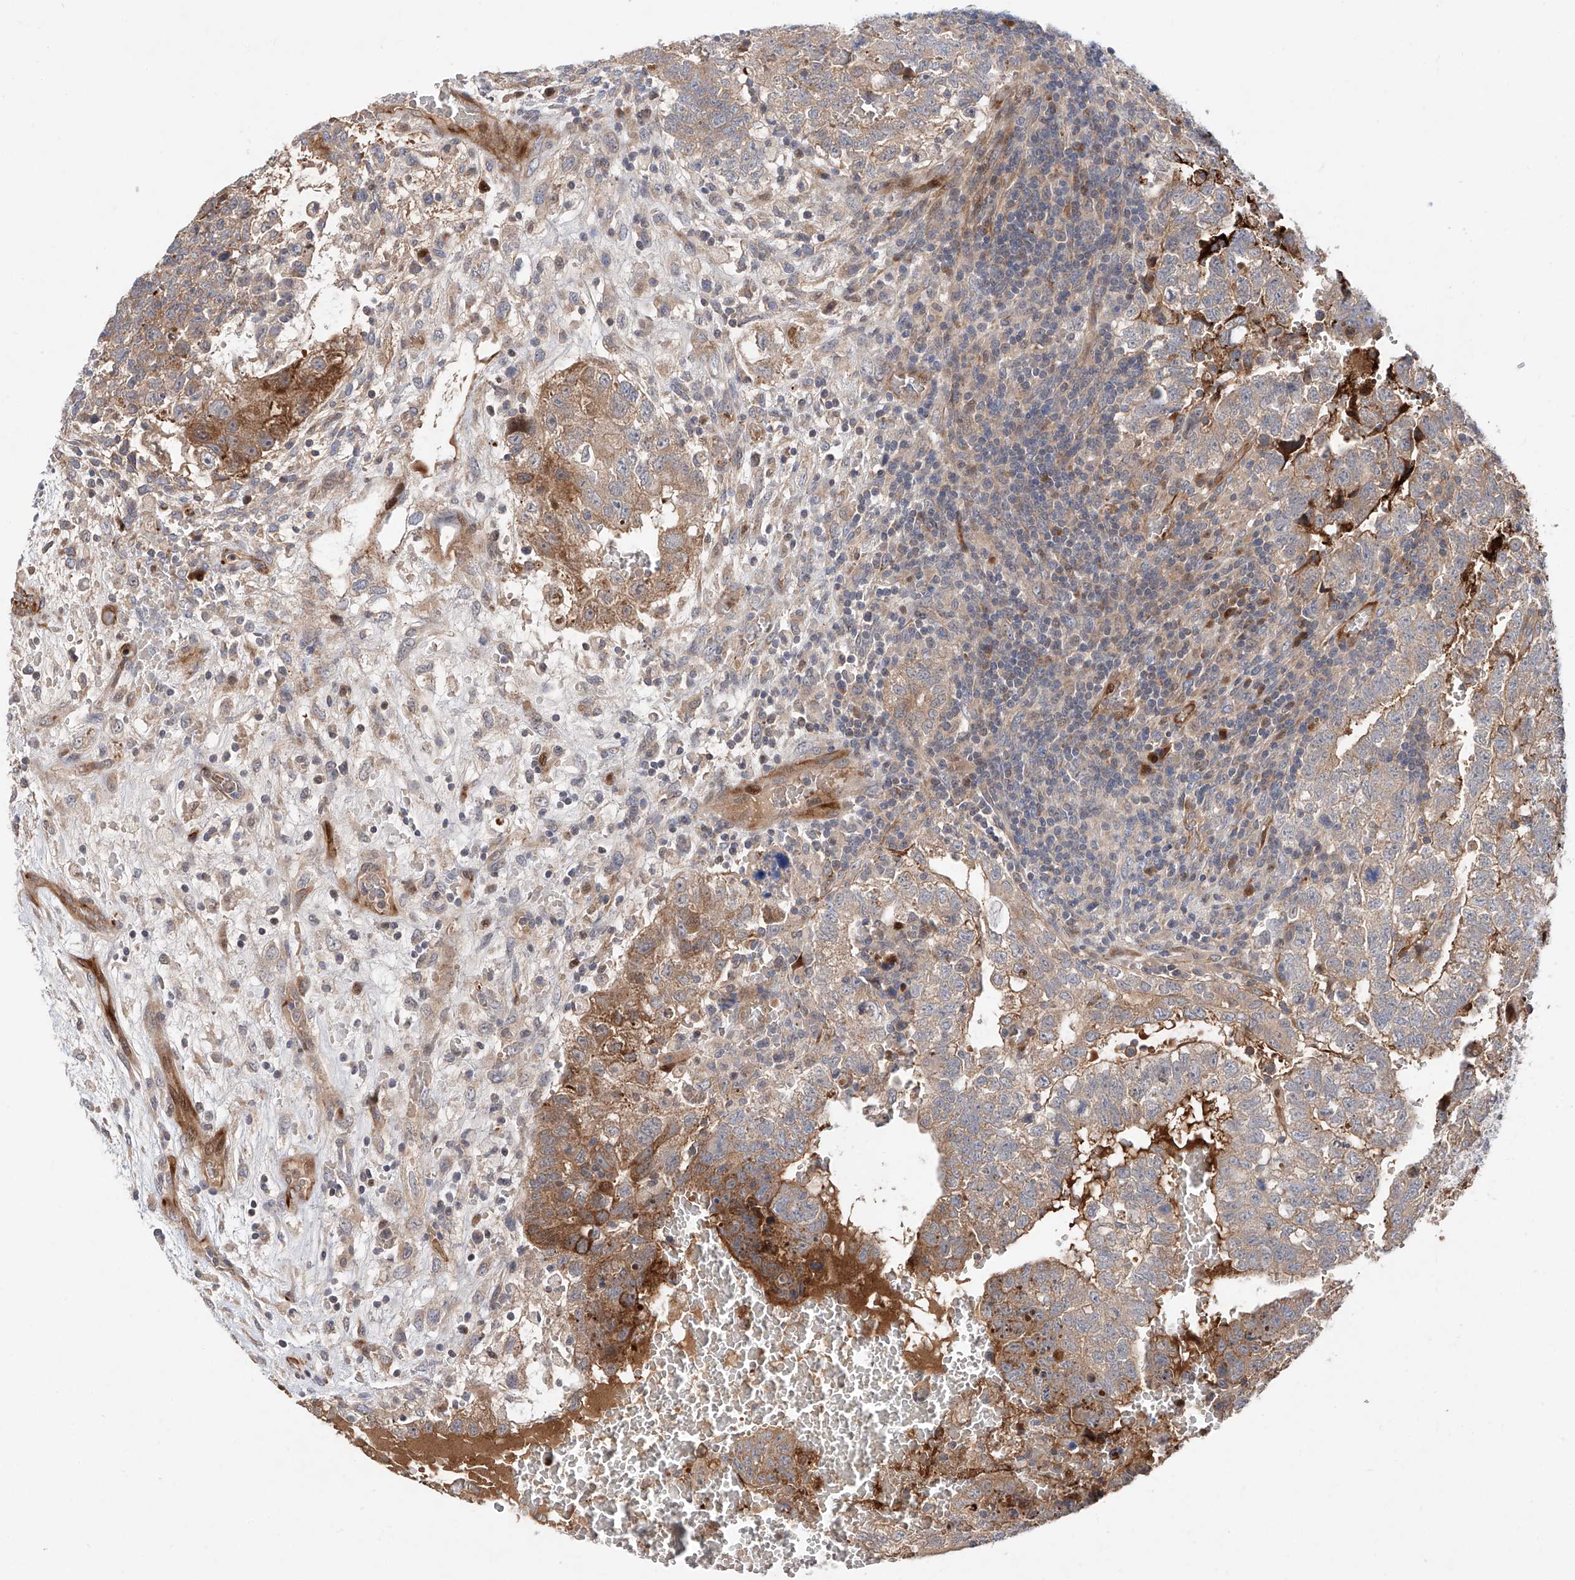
{"staining": {"intensity": "moderate", "quantity": "<25%", "location": "cytoplasmic/membranous"}, "tissue": "testis cancer", "cell_type": "Tumor cells", "image_type": "cancer", "snomed": [{"axis": "morphology", "description": "Carcinoma, Embryonal, NOS"}, {"axis": "topography", "description": "Testis"}], "caption": "IHC of embryonal carcinoma (testis) shows low levels of moderate cytoplasmic/membranous expression in approximately <25% of tumor cells.", "gene": "FUCA2", "patient": {"sex": "male", "age": 37}}